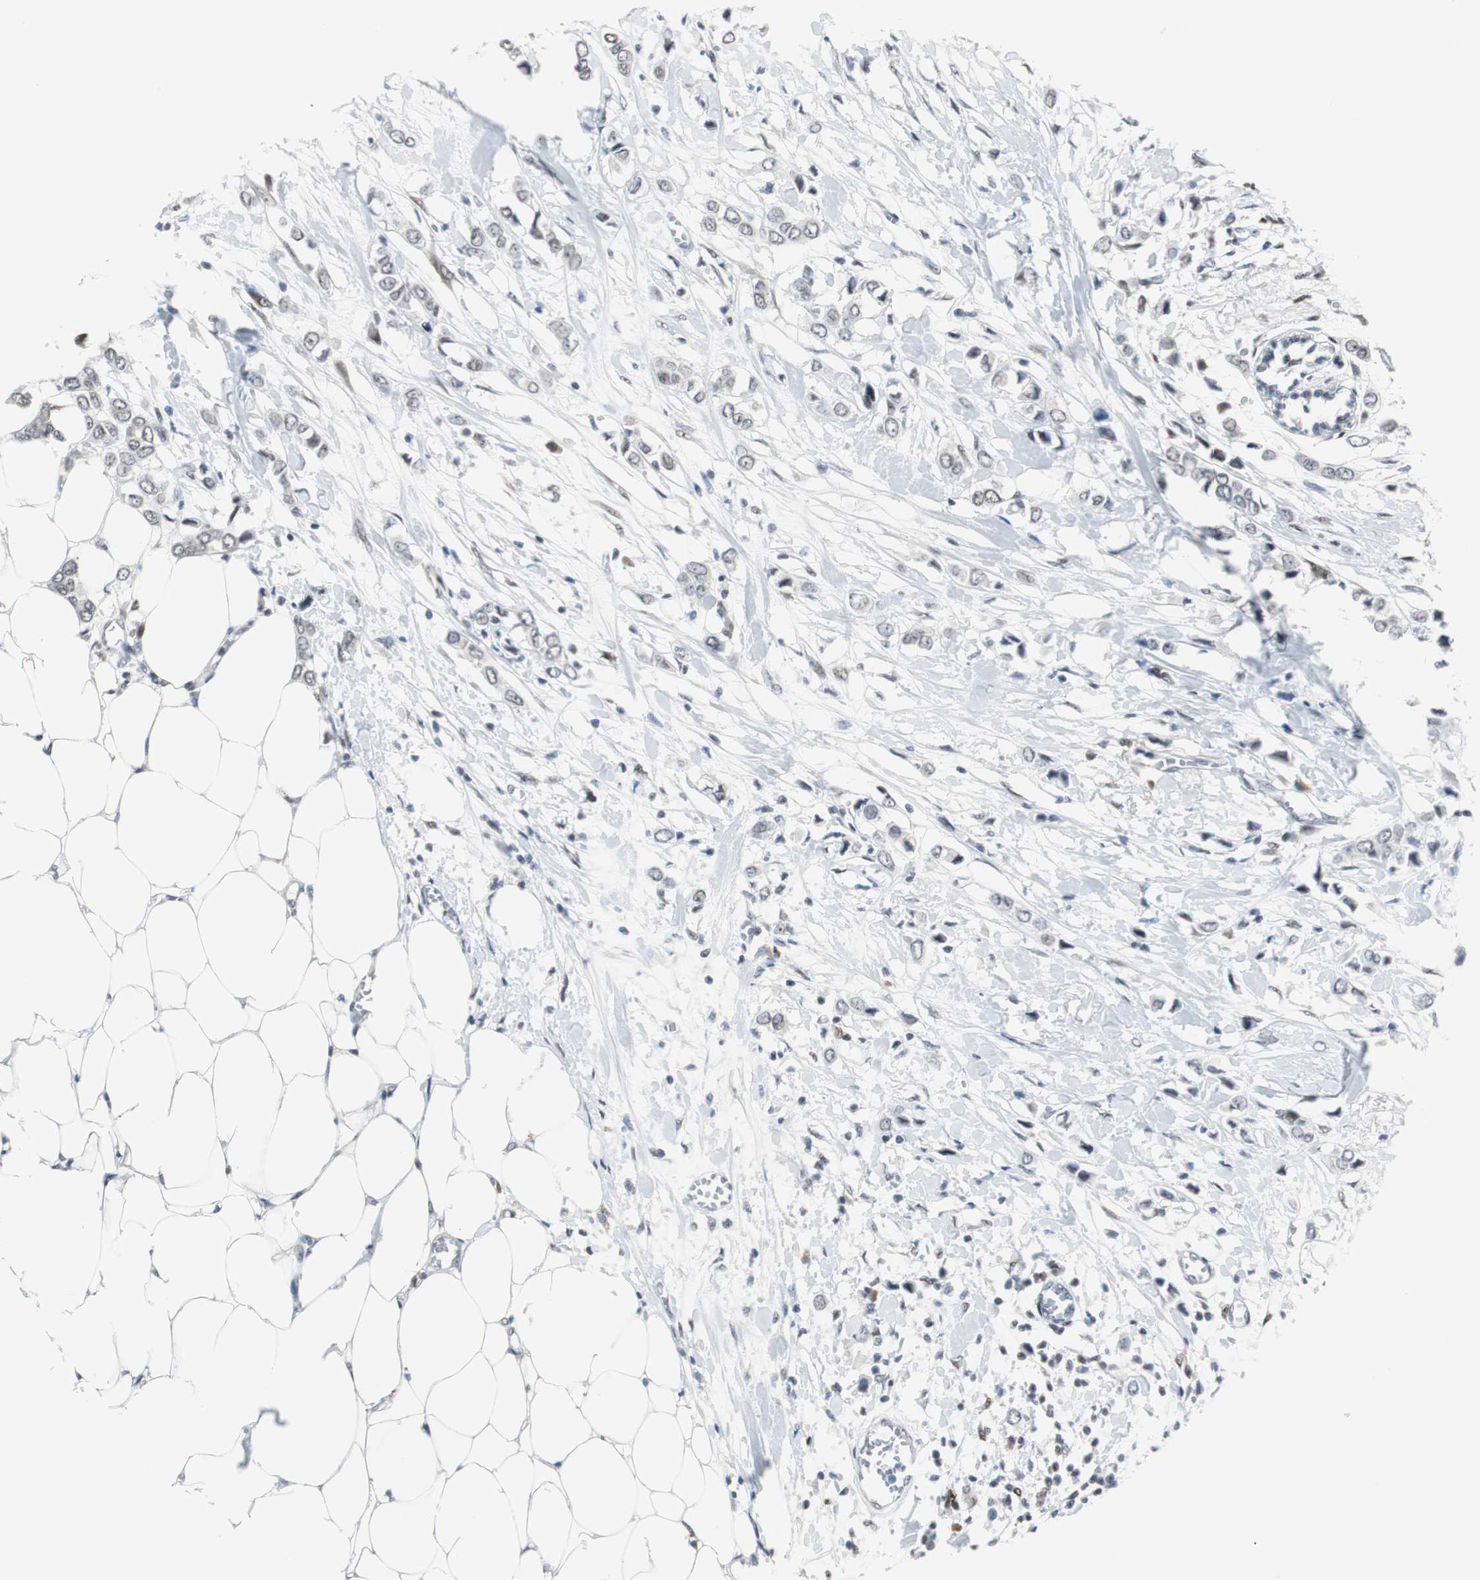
{"staining": {"intensity": "negative", "quantity": "none", "location": "none"}, "tissue": "breast cancer", "cell_type": "Tumor cells", "image_type": "cancer", "snomed": [{"axis": "morphology", "description": "Lobular carcinoma"}, {"axis": "topography", "description": "Breast"}], "caption": "Lobular carcinoma (breast) was stained to show a protein in brown. There is no significant staining in tumor cells.", "gene": "ZHX2", "patient": {"sex": "female", "age": 51}}